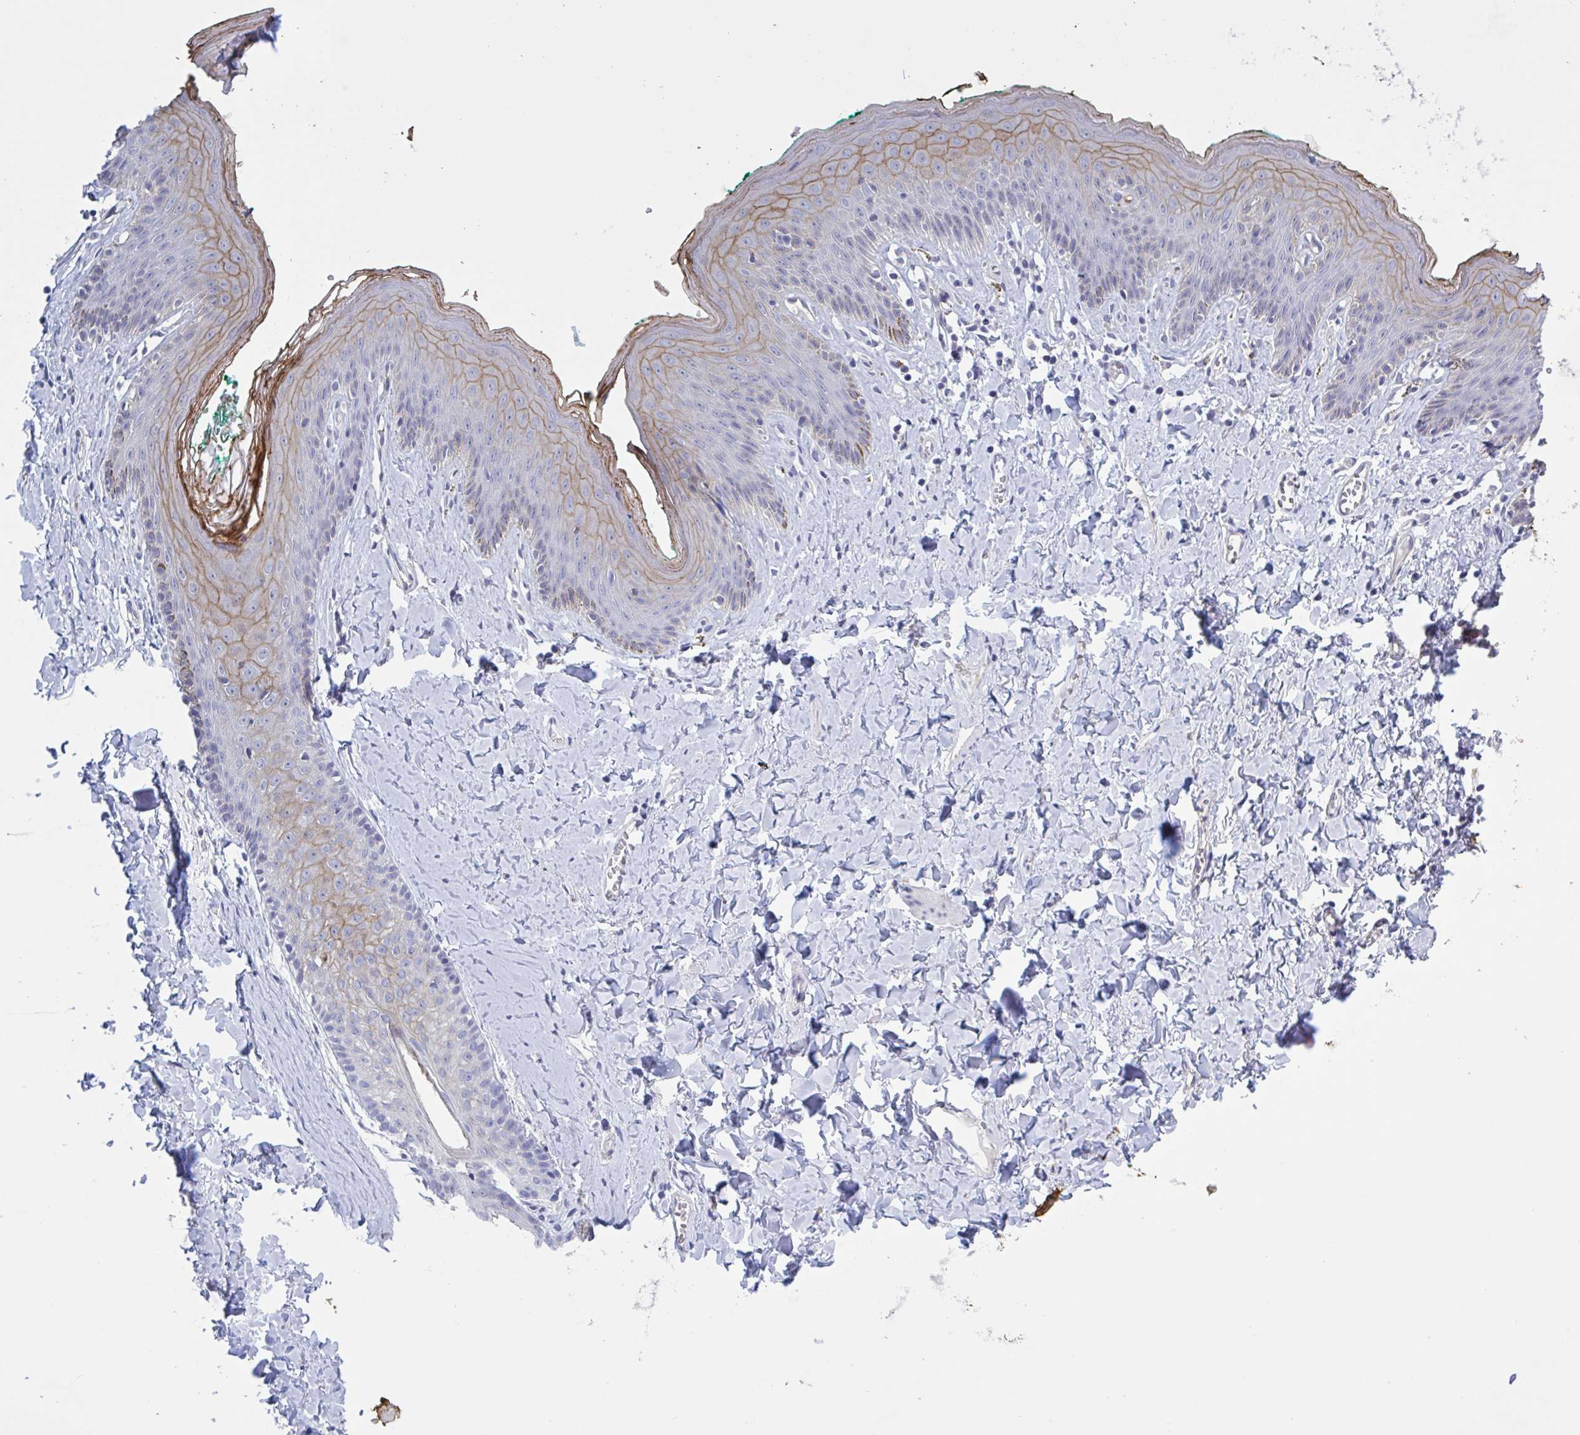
{"staining": {"intensity": "moderate", "quantity": "25%-75%", "location": "cytoplasmic/membranous"}, "tissue": "skin", "cell_type": "Epidermal cells", "image_type": "normal", "snomed": [{"axis": "morphology", "description": "Normal tissue, NOS"}, {"axis": "topography", "description": "Vulva"}, {"axis": "topography", "description": "Peripheral nerve tissue"}], "caption": "A brown stain highlights moderate cytoplasmic/membranous staining of a protein in epidermal cells of normal human skin.", "gene": "ST14", "patient": {"sex": "female", "age": 66}}